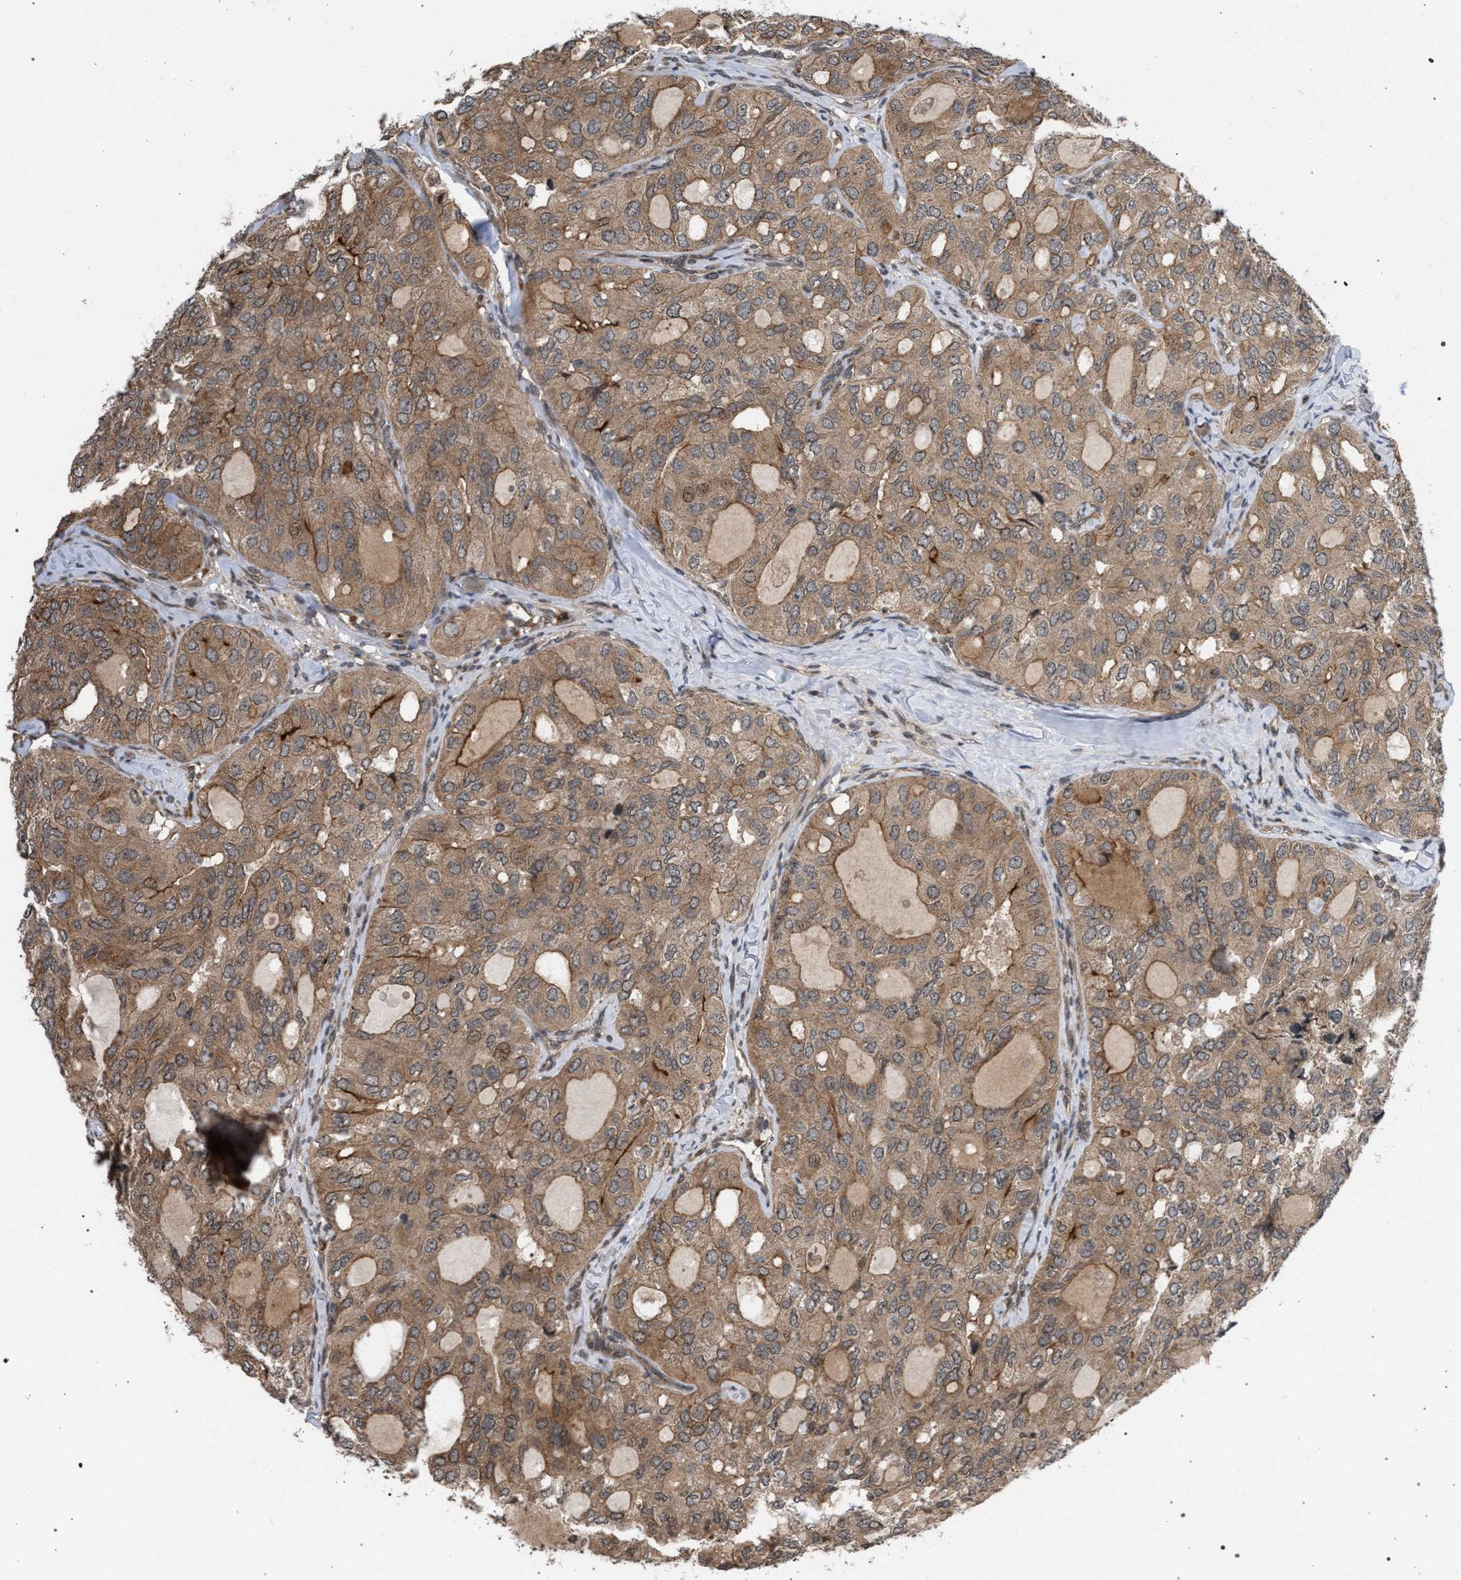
{"staining": {"intensity": "weak", "quantity": ">75%", "location": "cytoplasmic/membranous"}, "tissue": "thyroid cancer", "cell_type": "Tumor cells", "image_type": "cancer", "snomed": [{"axis": "morphology", "description": "Follicular adenoma carcinoma, NOS"}, {"axis": "topography", "description": "Thyroid gland"}], "caption": "A brown stain highlights weak cytoplasmic/membranous expression of a protein in human follicular adenoma carcinoma (thyroid) tumor cells.", "gene": "IRAK4", "patient": {"sex": "male", "age": 75}}